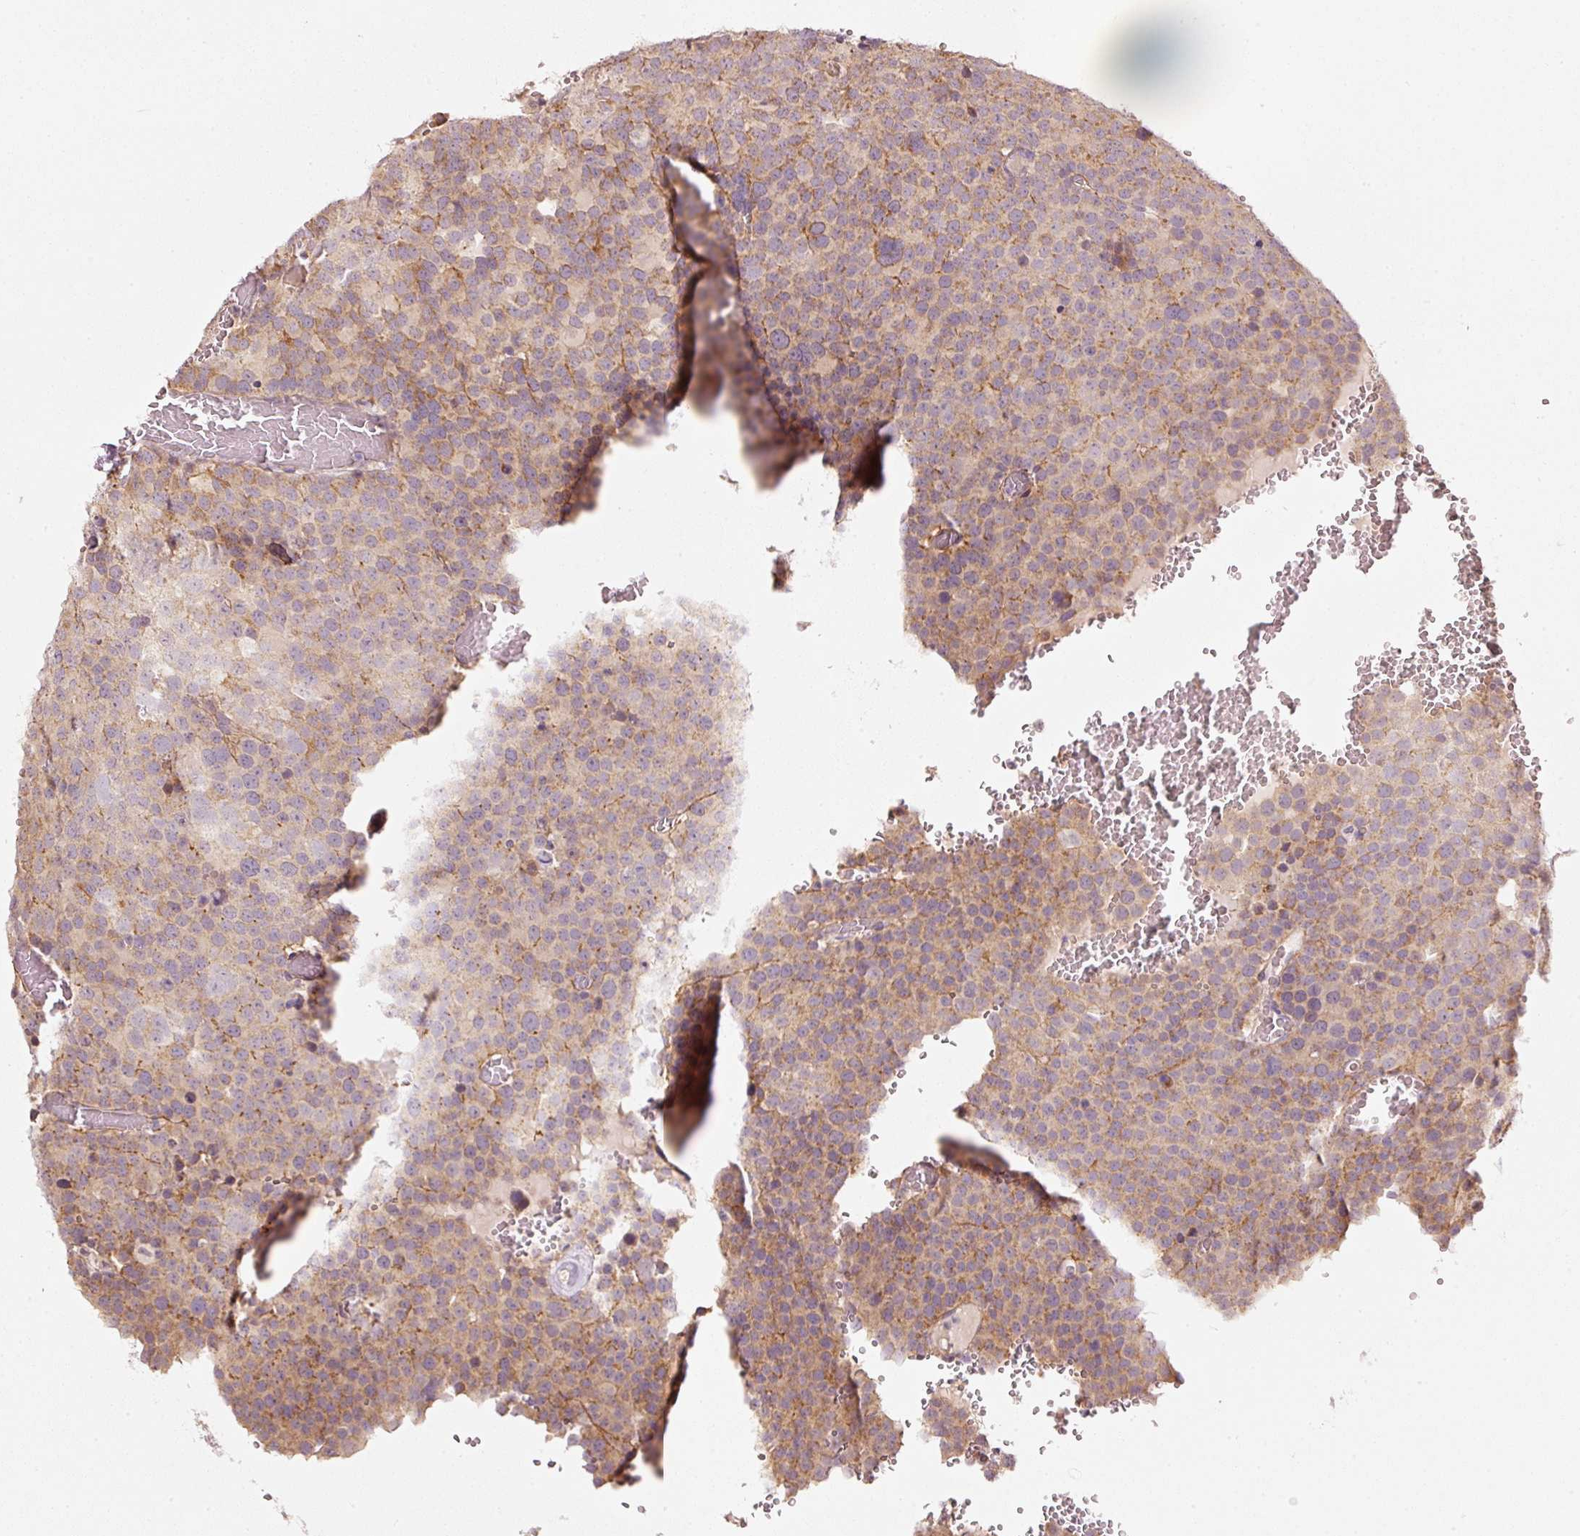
{"staining": {"intensity": "moderate", "quantity": "25%-75%", "location": "cytoplasmic/membranous"}, "tissue": "testis cancer", "cell_type": "Tumor cells", "image_type": "cancer", "snomed": [{"axis": "morphology", "description": "Seminoma, NOS"}, {"axis": "topography", "description": "Testis"}], "caption": "A high-resolution photomicrograph shows immunohistochemistry (IHC) staining of testis cancer, which demonstrates moderate cytoplasmic/membranous positivity in approximately 25%-75% of tumor cells.", "gene": "ARHGAP22", "patient": {"sex": "male", "age": 71}}